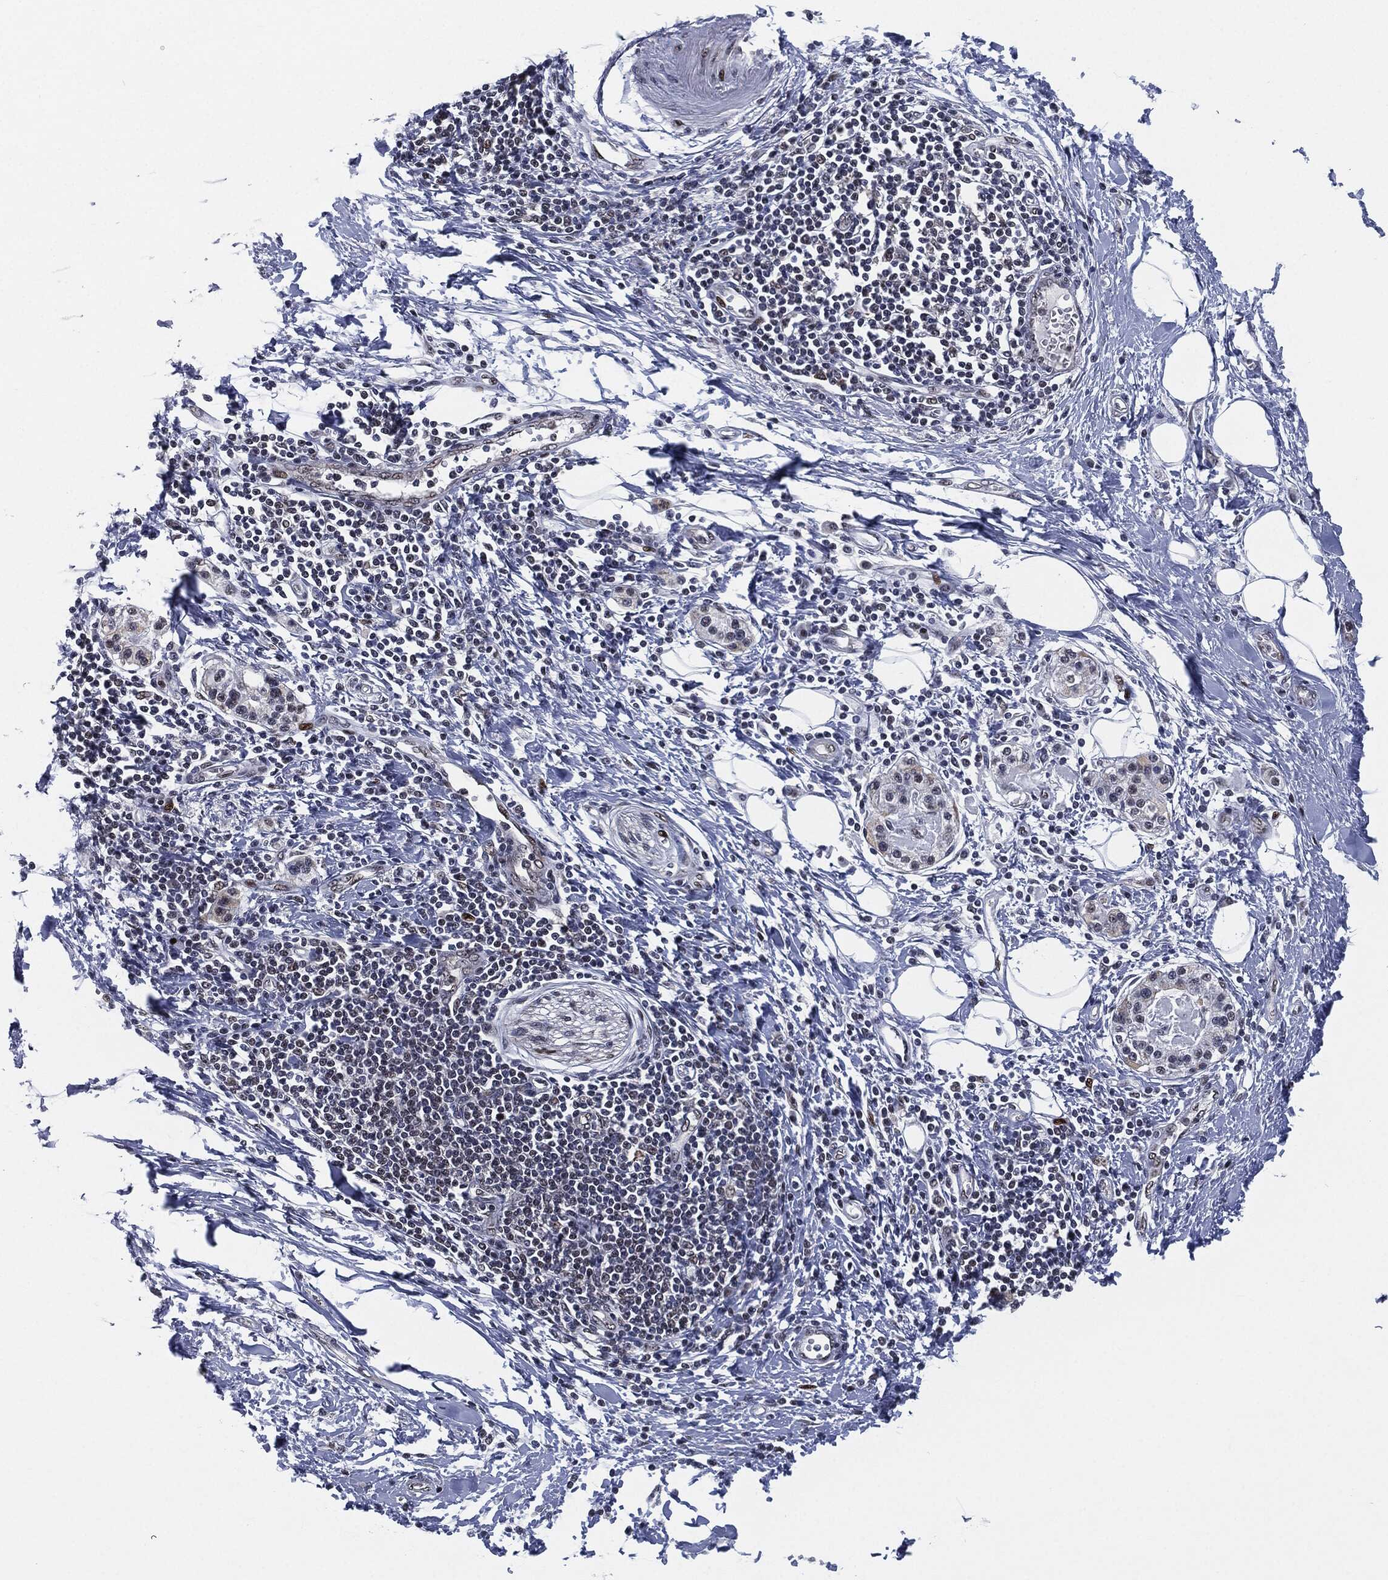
{"staining": {"intensity": "weak", "quantity": "<25%", "location": "cytoplasmic/membranous"}, "tissue": "pancreatic cancer", "cell_type": "Tumor cells", "image_type": "cancer", "snomed": [{"axis": "morphology", "description": "Normal tissue, NOS"}, {"axis": "morphology", "description": "Adenocarcinoma, NOS"}, {"axis": "topography", "description": "Pancreas"}, {"axis": "topography", "description": "Duodenum"}], "caption": "This is an immunohistochemistry (IHC) histopathology image of pancreatic adenocarcinoma. There is no staining in tumor cells.", "gene": "AKT2", "patient": {"sex": "female", "age": 60}}